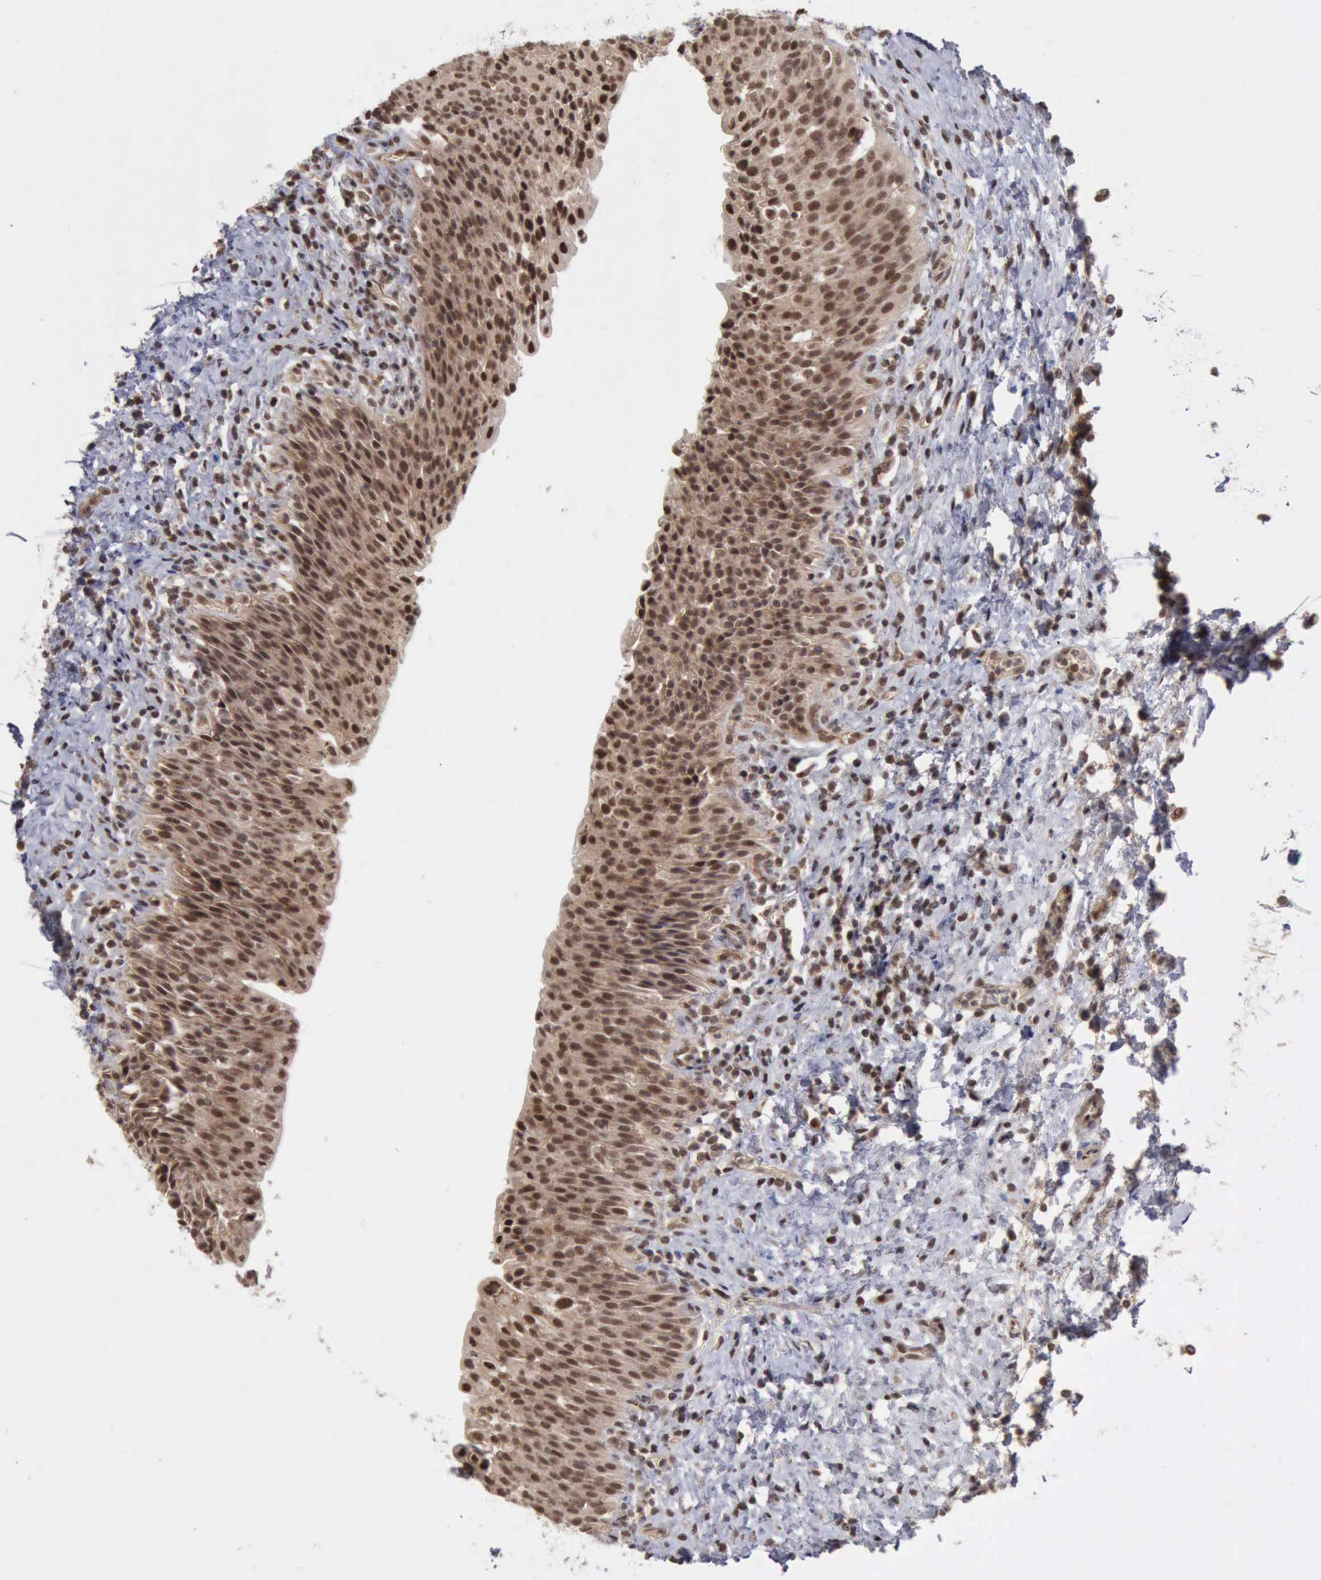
{"staining": {"intensity": "moderate", "quantity": ">75%", "location": "cytoplasmic/membranous,nuclear"}, "tissue": "urinary bladder", "cell_type": "Urothelial cells", "image_type": "normal", "snomed": [{"axis": "morphology", "description": "Normal tissue, NOS"}, {"axis": "topography", "description": "Urinary bladder"}], "caption": "Immunohistochemical staining of benign human urinary bladder exhibits >75% levels of moderate cytoplasmic/membranous,nuclear protein positivity in approximately >75% of urothelial cells. (DAB IHC with brightfield microscopy, high magnification).", "gene": "CDKN2A", "patient": {"sex": "male", "age": 51}}